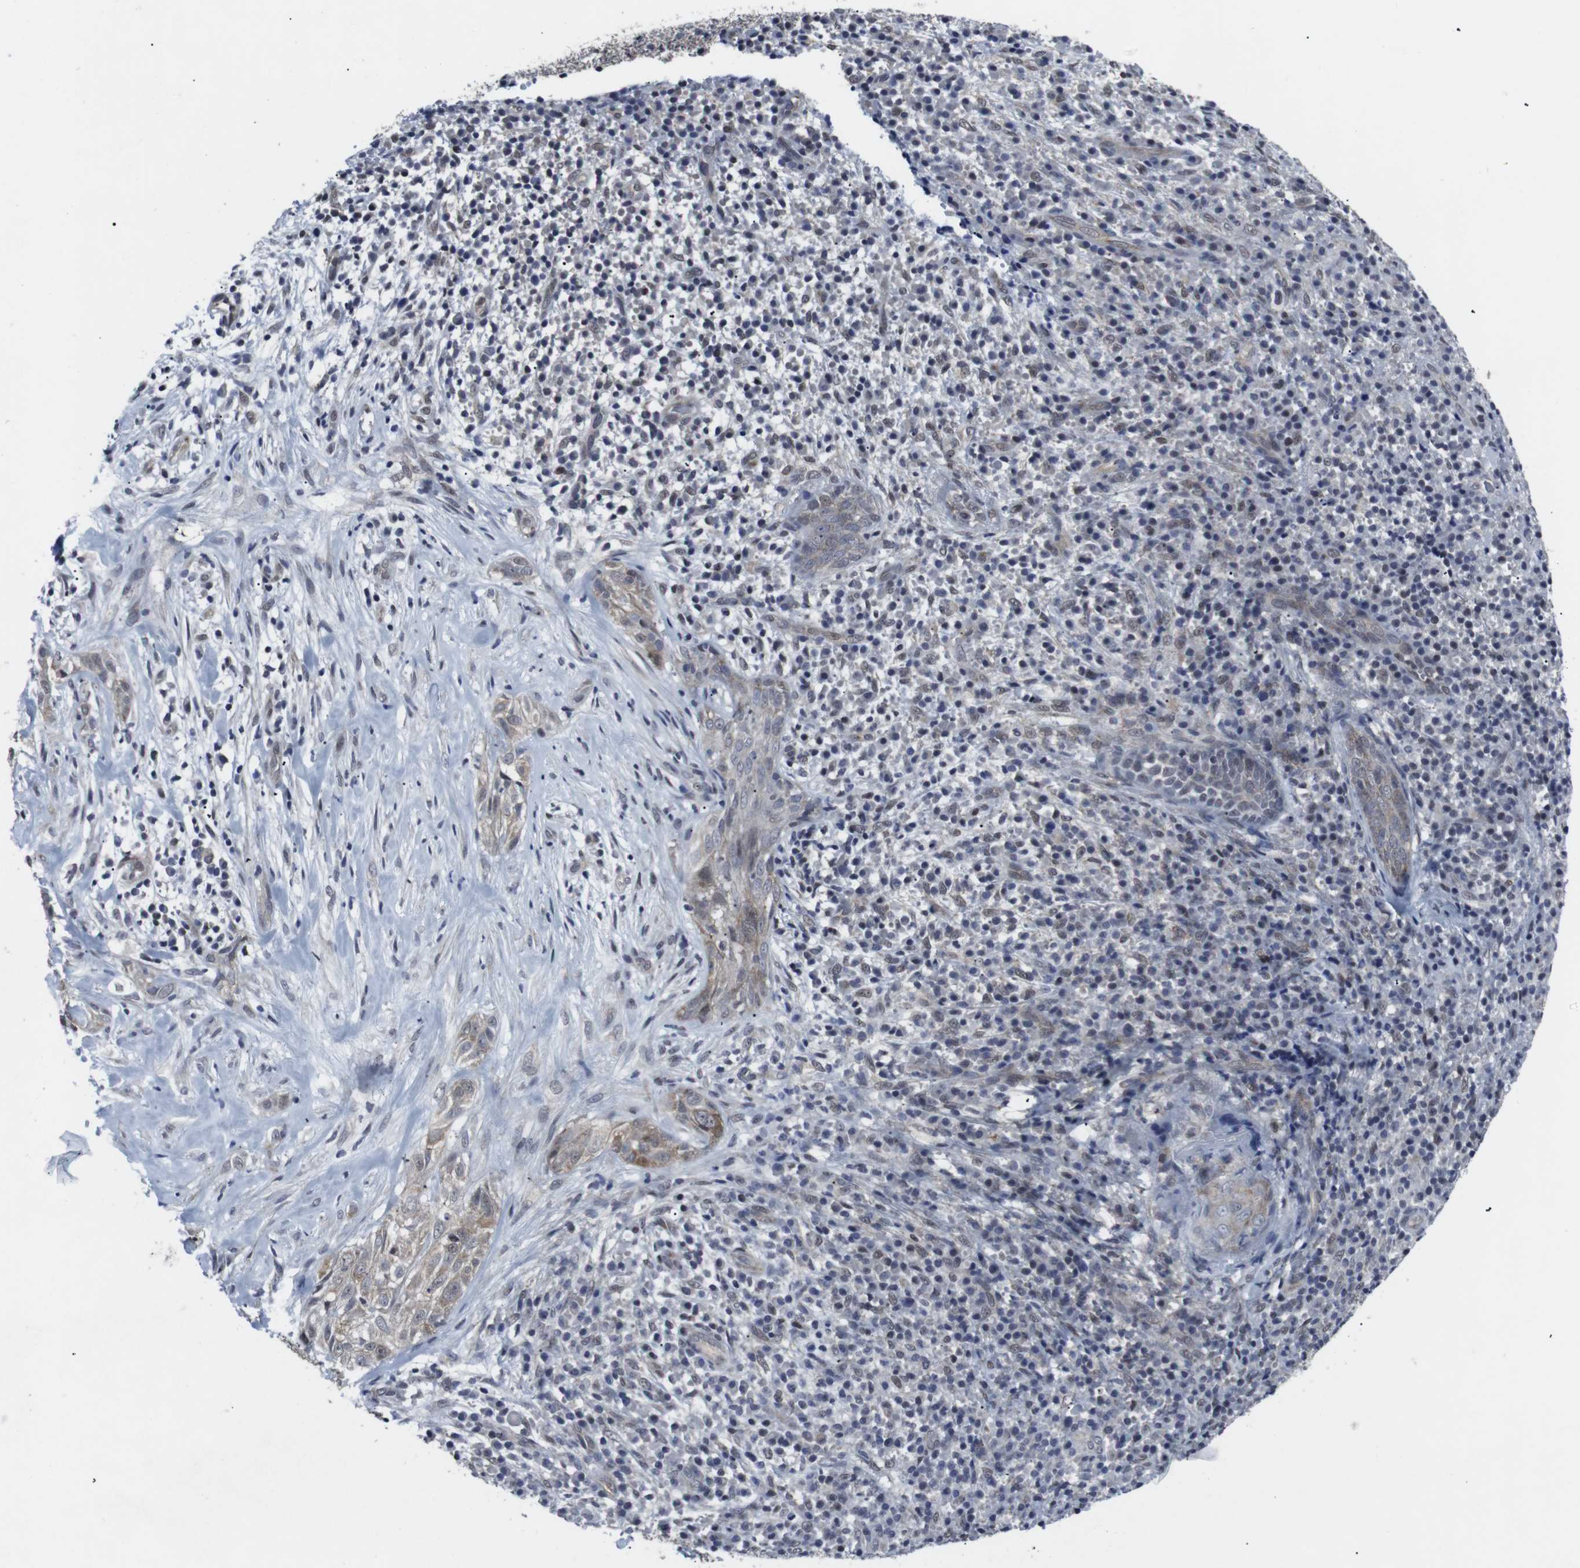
{"staining": {"intensity": "moderate", "quantity": ">75%", "location": "cytoplasmic/membranous"}, "tissue": "skin cancer", "cell_type": "Tumor cells", "image_type": "cancer", "snomed": [{"axis": "morphology", "description": "Basal cell carcinoma"}, {"axis": "topography", "description": "Skin"}], "caption": "Immunohistochemical staining of human skin cancer (basal cell carcinoma) displays moderate cytoplasmic/membranous protein expression in approximately >75% of tumor cells.", "gene": "GEMIN2", "patient": {"sex": "male", "age": 72}}